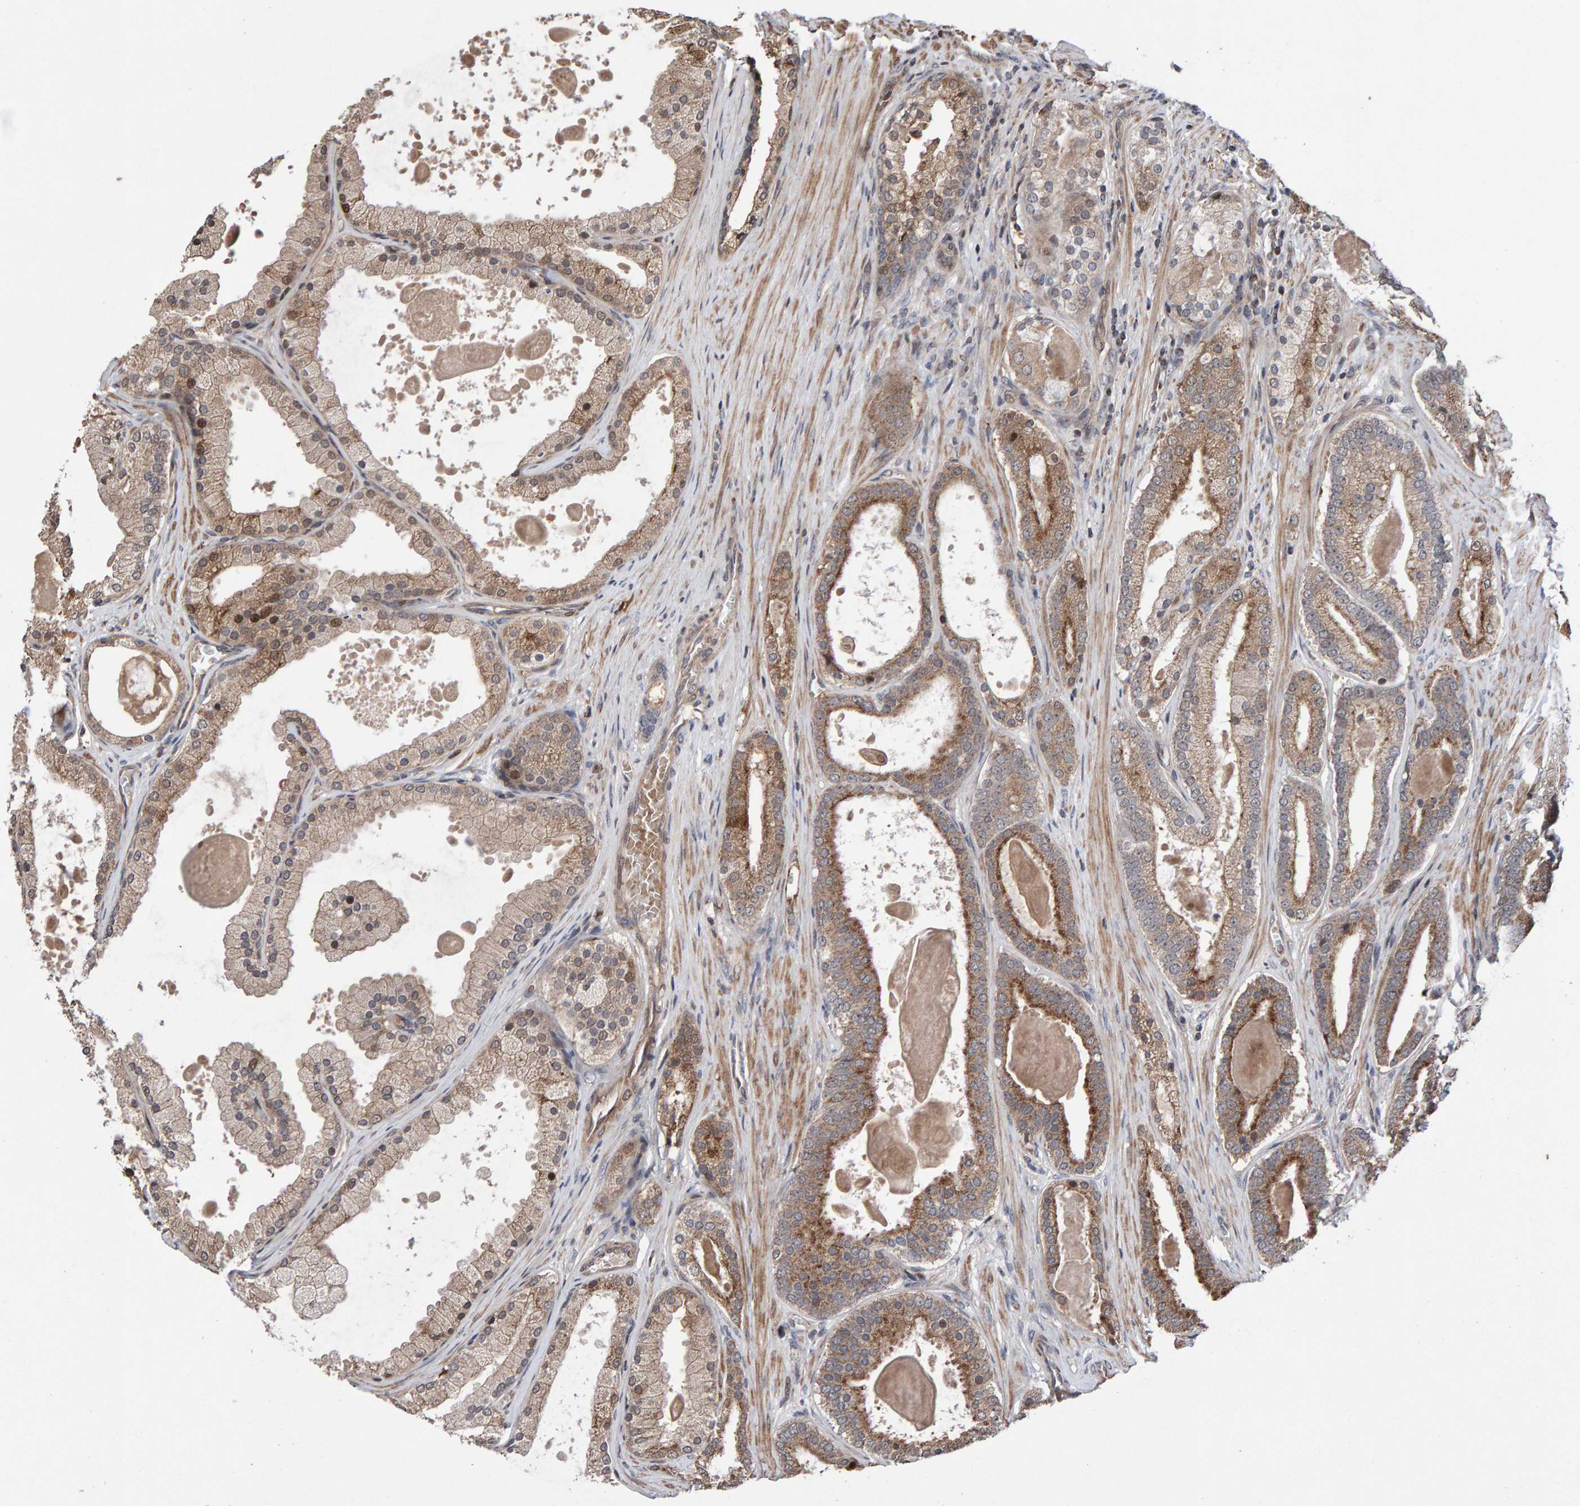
{"staining": {"intensity": "moderate", "quantity": ">75%", "location": "cytoplasmic/membranous"}, "tissue": "prostate cancer", "cell_type": "Tumor cells", "image_type": "cancer", "snomed": [{"axis": "morphology", "description": "Adenocarcinoma, High grade"}, {"axis": "topography", "description": "Prostate"}], "caption": "Protein staining of prostate cancer (adenocarcinoma (high-grade)) tissue shows moderate cytoplasmic/membranous positivity in approximately >75% of tumor cells.", "gene": "PECR", "patient": {"sex": "male", "age": 60}}